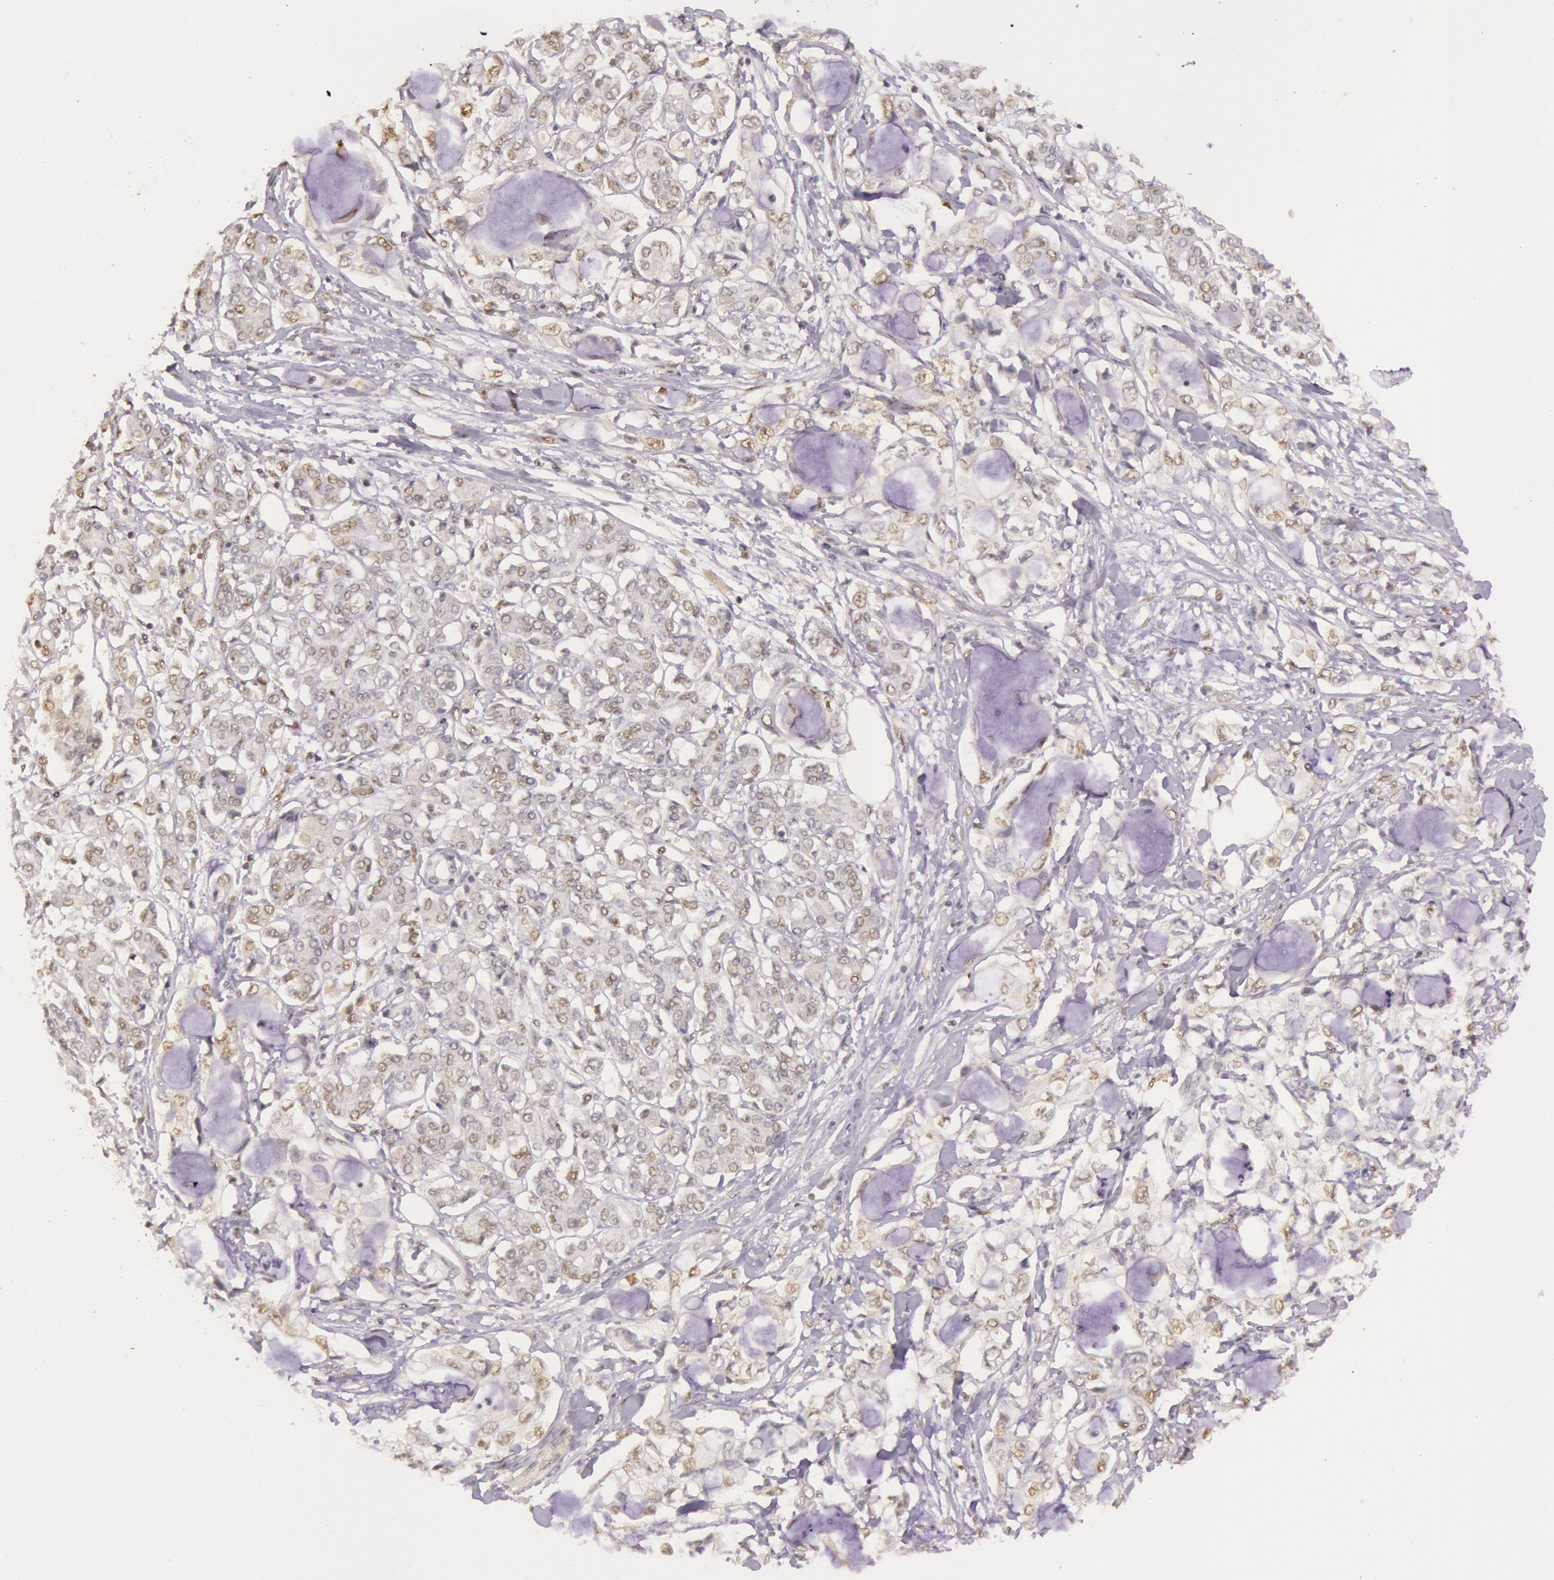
{"staining": {"intensity": "negative", "quantity": "none", "location": "none"}, "tissue": "pancreatic cancer", "cell_type": "Tumor cells", "image_type": "cancer", "snomed": [{"axis": "morphology", "description": "Adenocarcinoma, NOS"}, {"axis": "topography", "description": "Pancreas"}], "caption": "The micrograph shows no staining of tumor cells in adenocarcinoma (pancreatic).", "gene": "RTL10", "patient": {"sex": "female", "age": 70}}